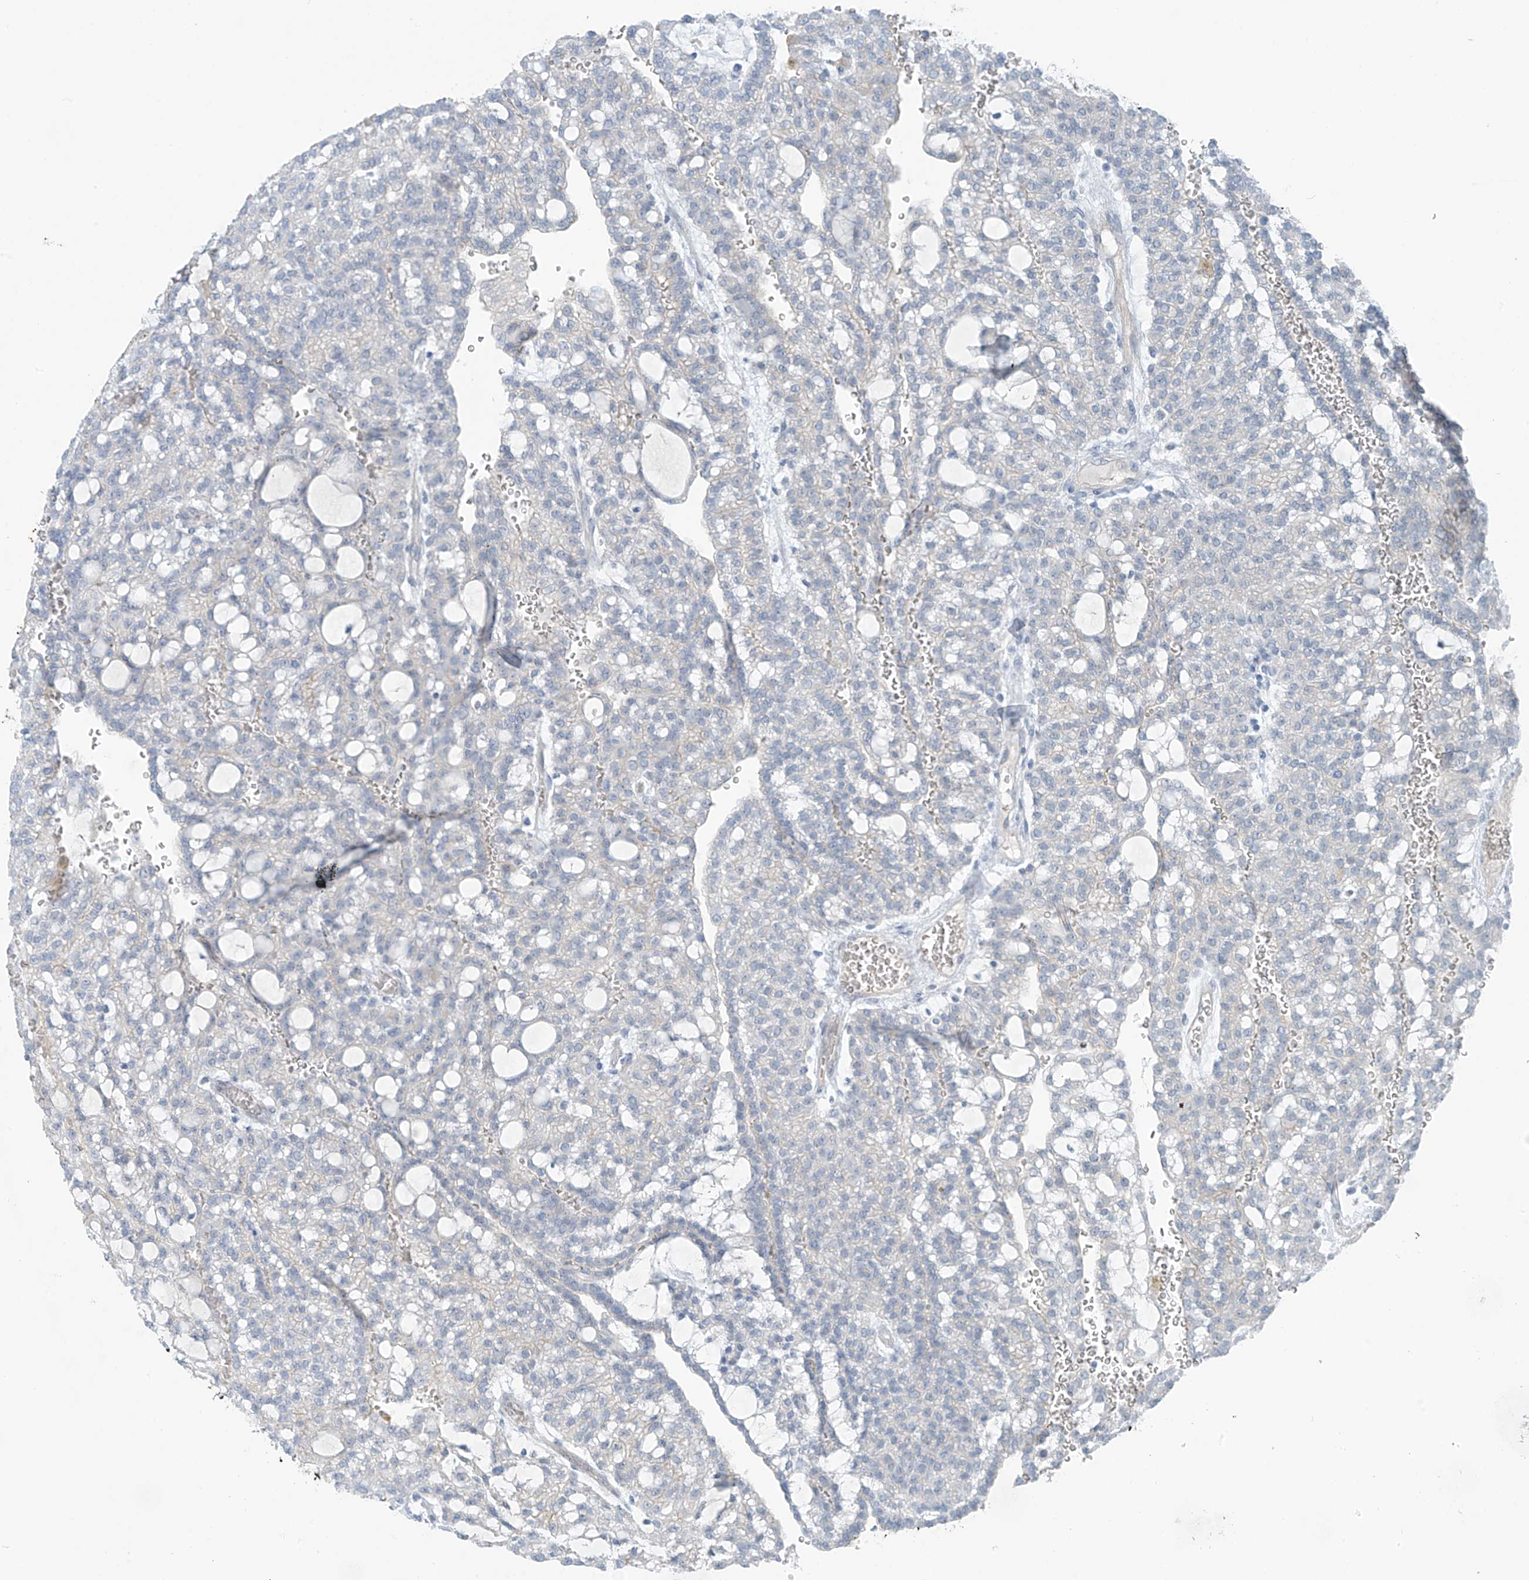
{"staining": {"intensity": "negative", "quantity": "none", "location": "none"}, "tissue": "renal cancer", "cell_type": "Tumor cells", "image_type": "cancer", "snomed": [{"axis": "morphology", "description": "Adenocarcinoma, NOS"}, {"axis": "topography", "description": "Kidney"}], "caption": "A histopathology image of renal cancer stained for a protein shows no brown staining in tumor cells.", "gene": "ZNF793", "patient": {"sex": "male", "age": 63}}